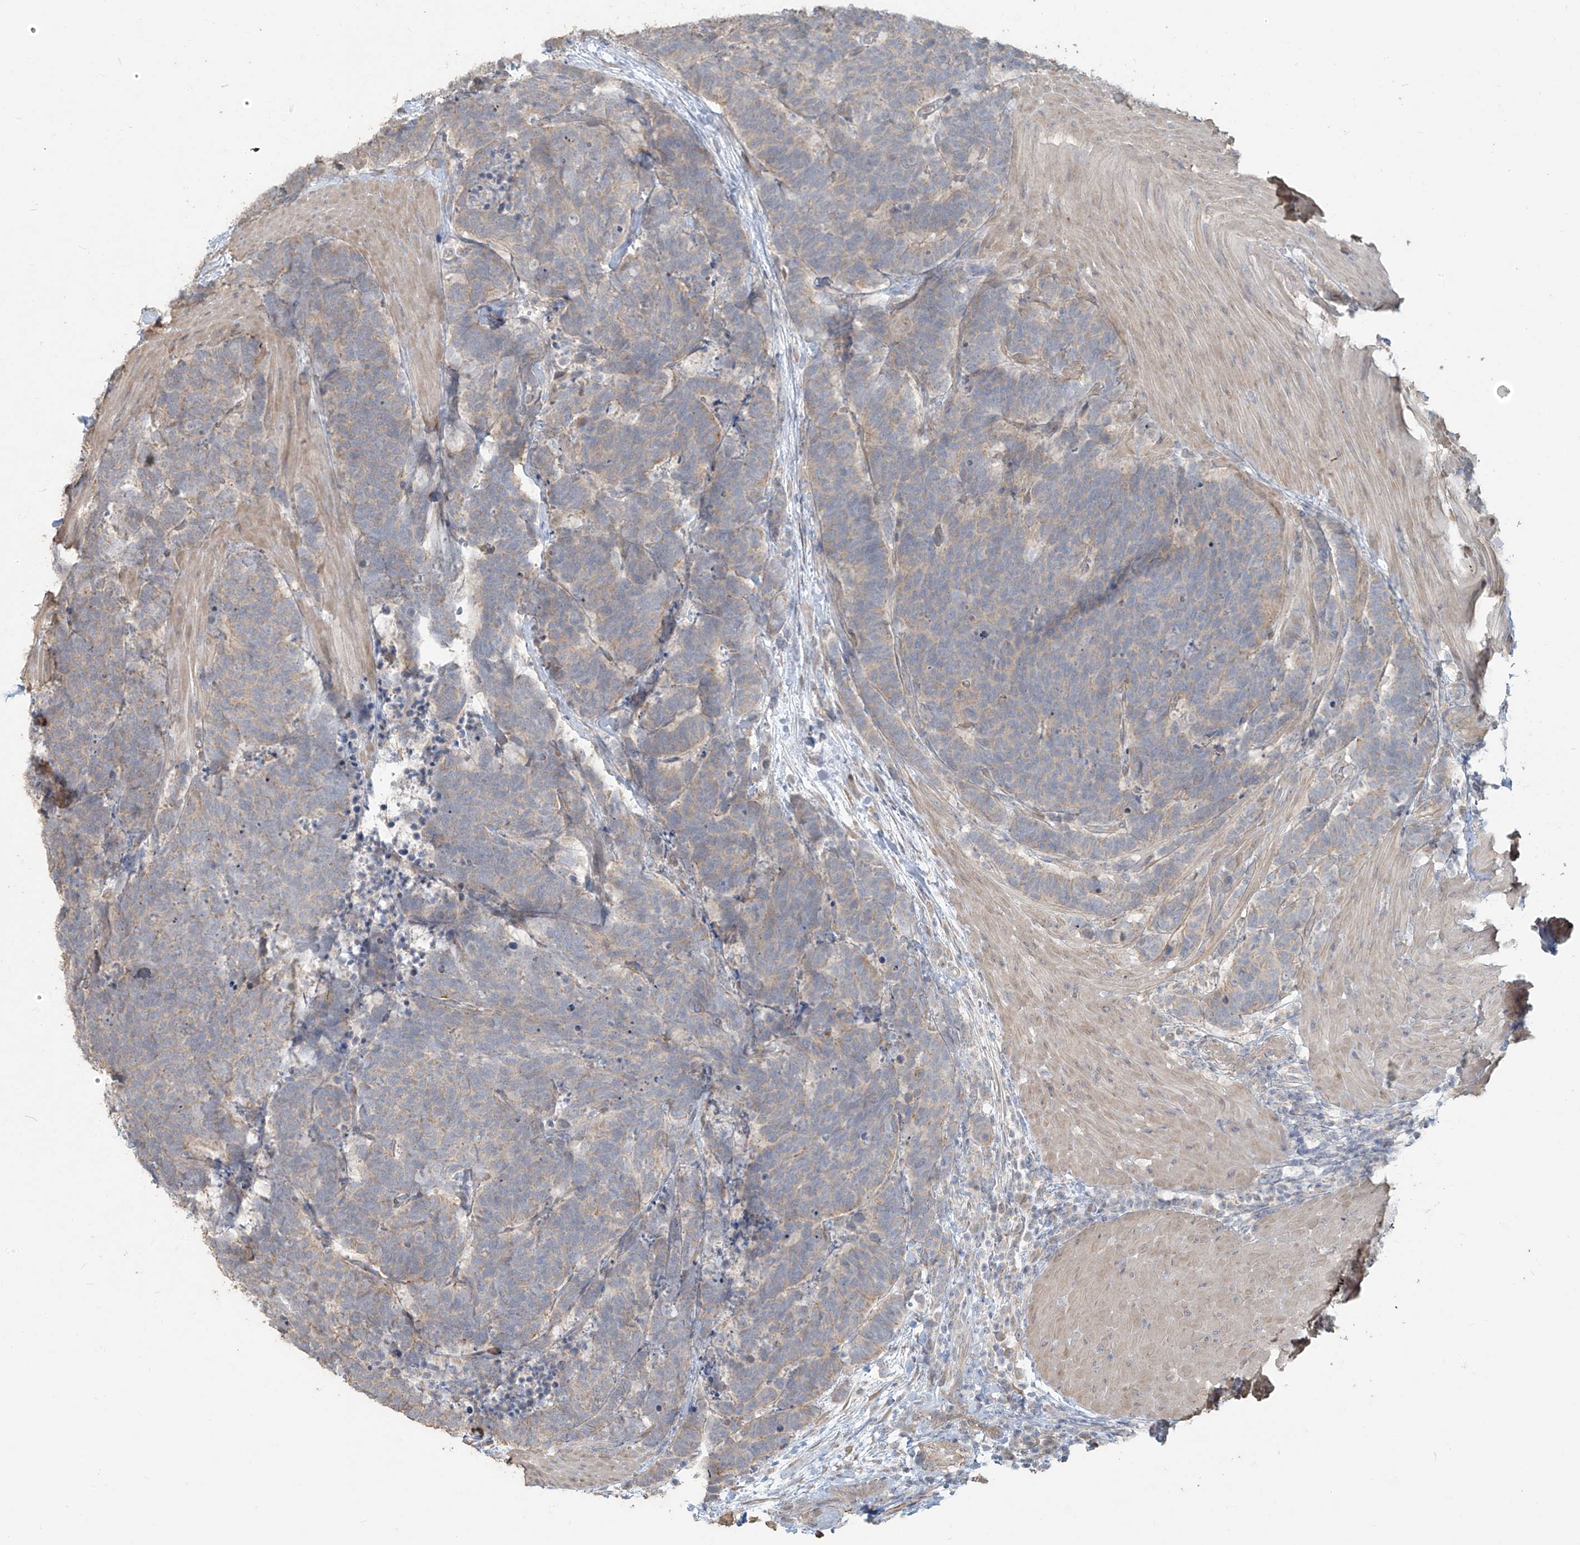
{"staining": {"intensity": "negative", "quantity": "none", "location": "none"}, "tissue": "carcinoid", "cell_type": "Tumor cells", "image_type": "cancer", "snomed": [{"axis": "morphology", "description": "Carcinoma, NOS"}, {"axis": "morphology", "description": "Carcinoid, malignant, NOS"}, {"axis": "topography", "description": "Urinary bladder"}], "caption": "Carcinoid stained for a protein using immunohistochemistry demonstrates no staining tumor cells.", "gene": "MAGIX", "patient": {"sex": "male", "age": 57}}